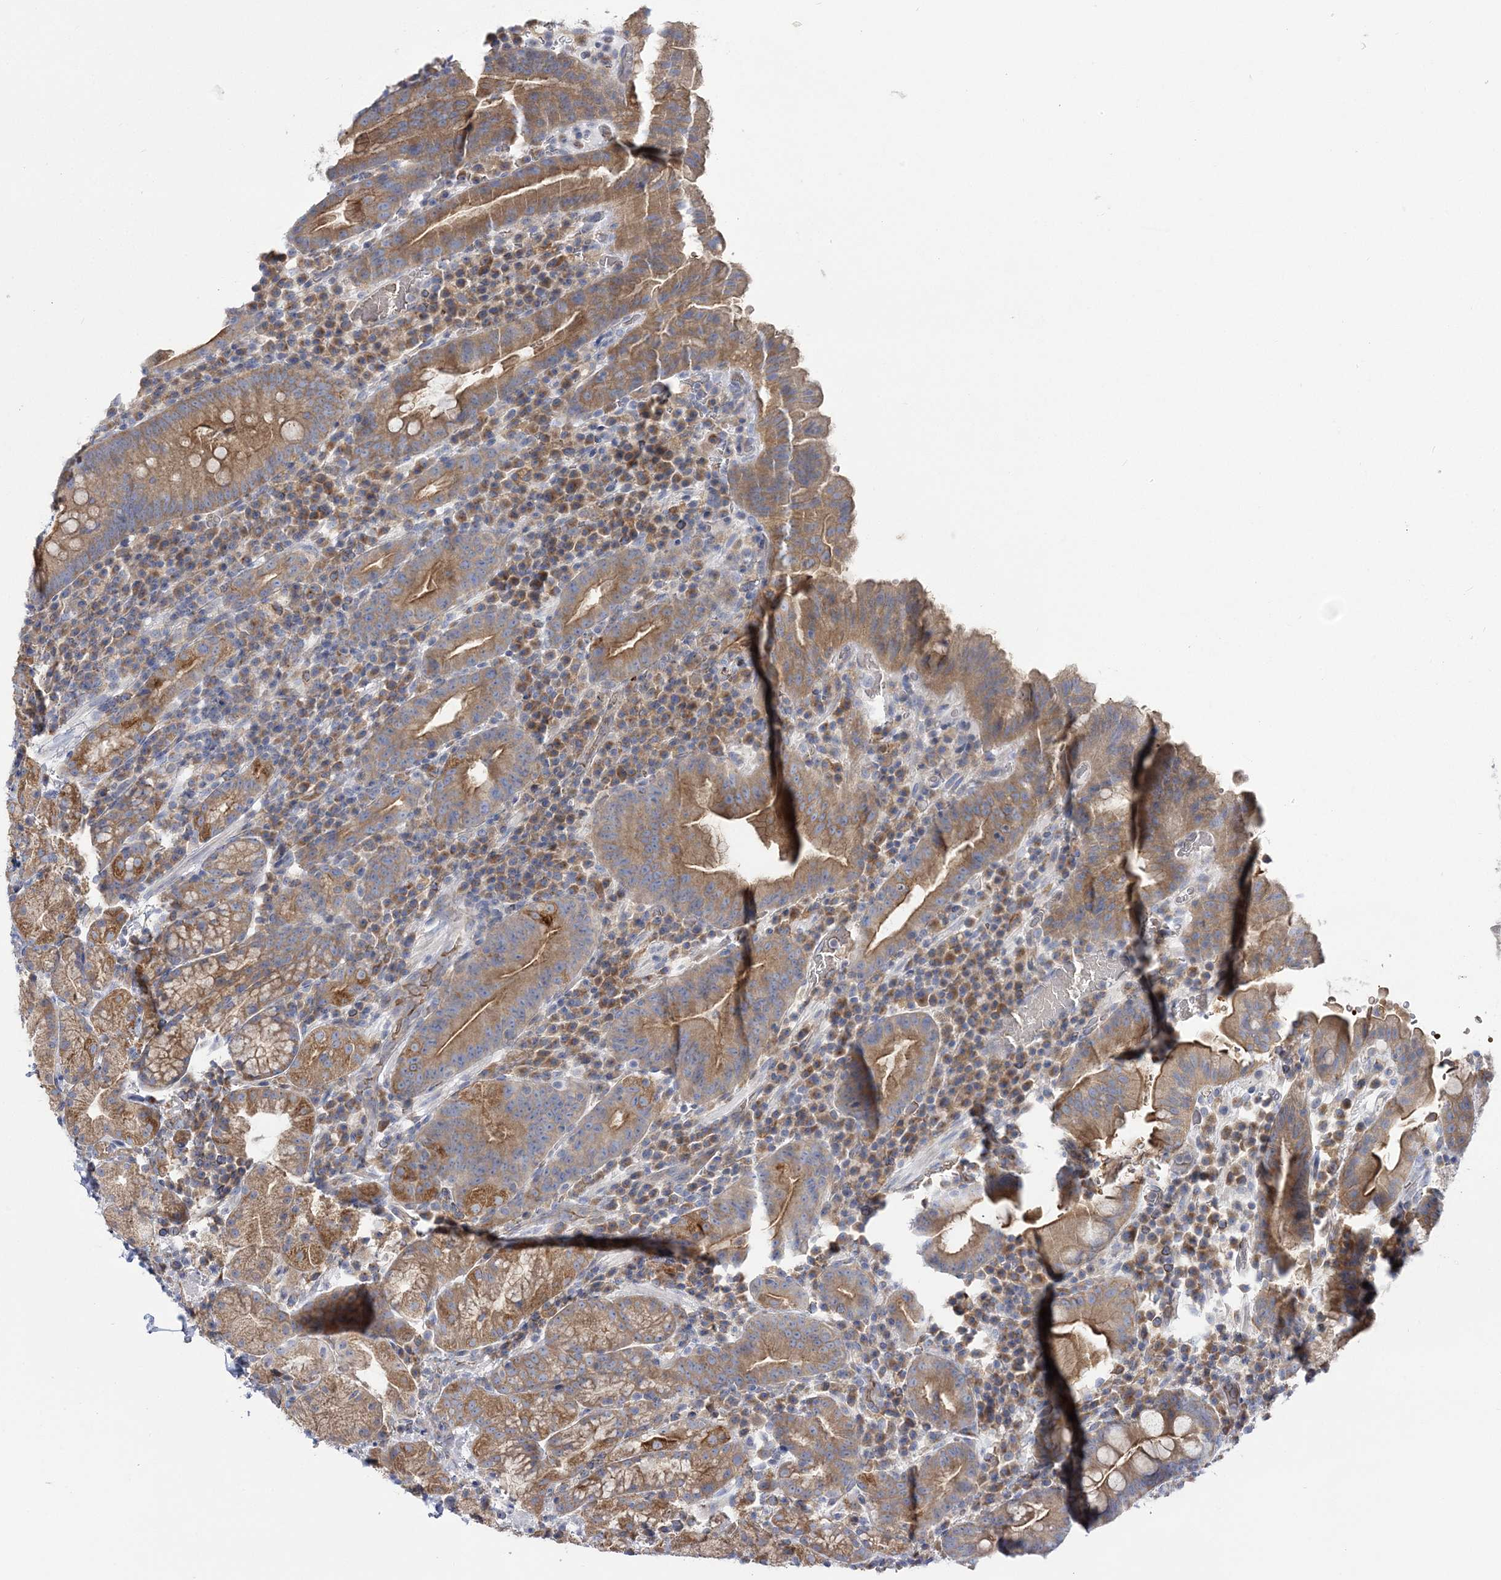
{"staining": {"intensity": "moderate", "quantity": "25%-75%", "location": "cytoplasmic/membranous"}, "tissue": "stomach", "cell_type": "Glandular cells", "image_type": "normal", "snomed": [{"axis": "morphology", "description": "Normal tissue, NOS"}, {"axis": "morphology", "description": "Inflammation, NOS"}, {"axis": "topography", "description": "Stomach"}], "caption": "Normal stomach displays moderate cytoplasmic/membranous expression in about 25%-75% of glandular cells, visualized by immunohistochemistry. (DAB (3,3'-diaminobenzidine) IHC with brightfield microscopy, high magnification).", "gene": "ATP11B", "patient": {"sex": "male", "age": 79}}